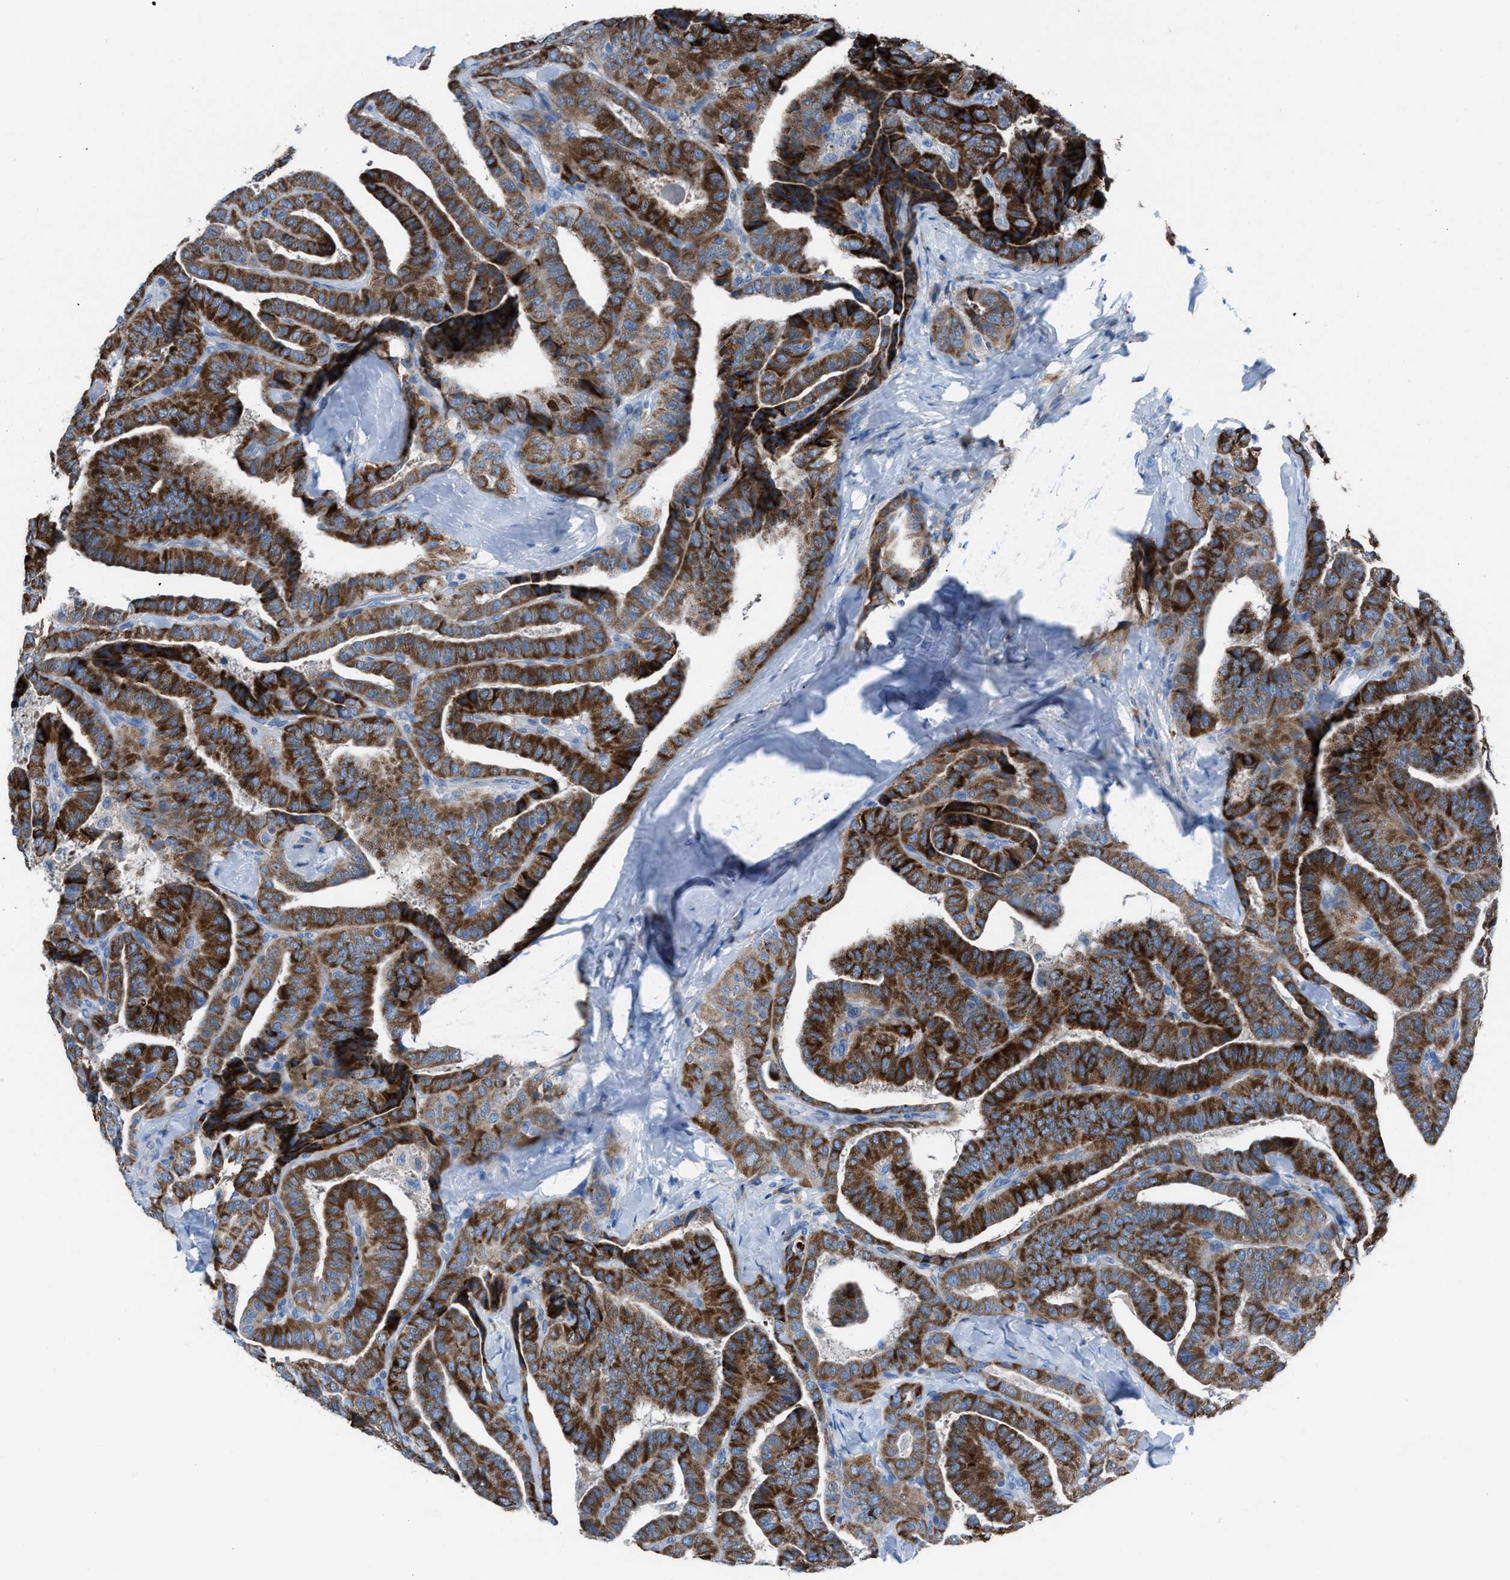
{"staining": {"intensity": "strong", "quantity": ">75%", "location": "cytoplasmic/membranous"}, "tissue": "thyroid cancer", "cell_type": "Tumor cells", "image_type": "cancer", "snomed": [{"axis": "morphology", "description": "Papillary adenocarcinoma, NOS"}, {"axis": "topography", "description": "Thyroid gland"}], "caption": "Thyroid cancer was stained to show a protein in brown. There is high levels of strong cytoplasmic/membranous positivity in about >75% of tumor cells.", "gene": "CD1B", "patient": {"sex": "male", "age": 77}}